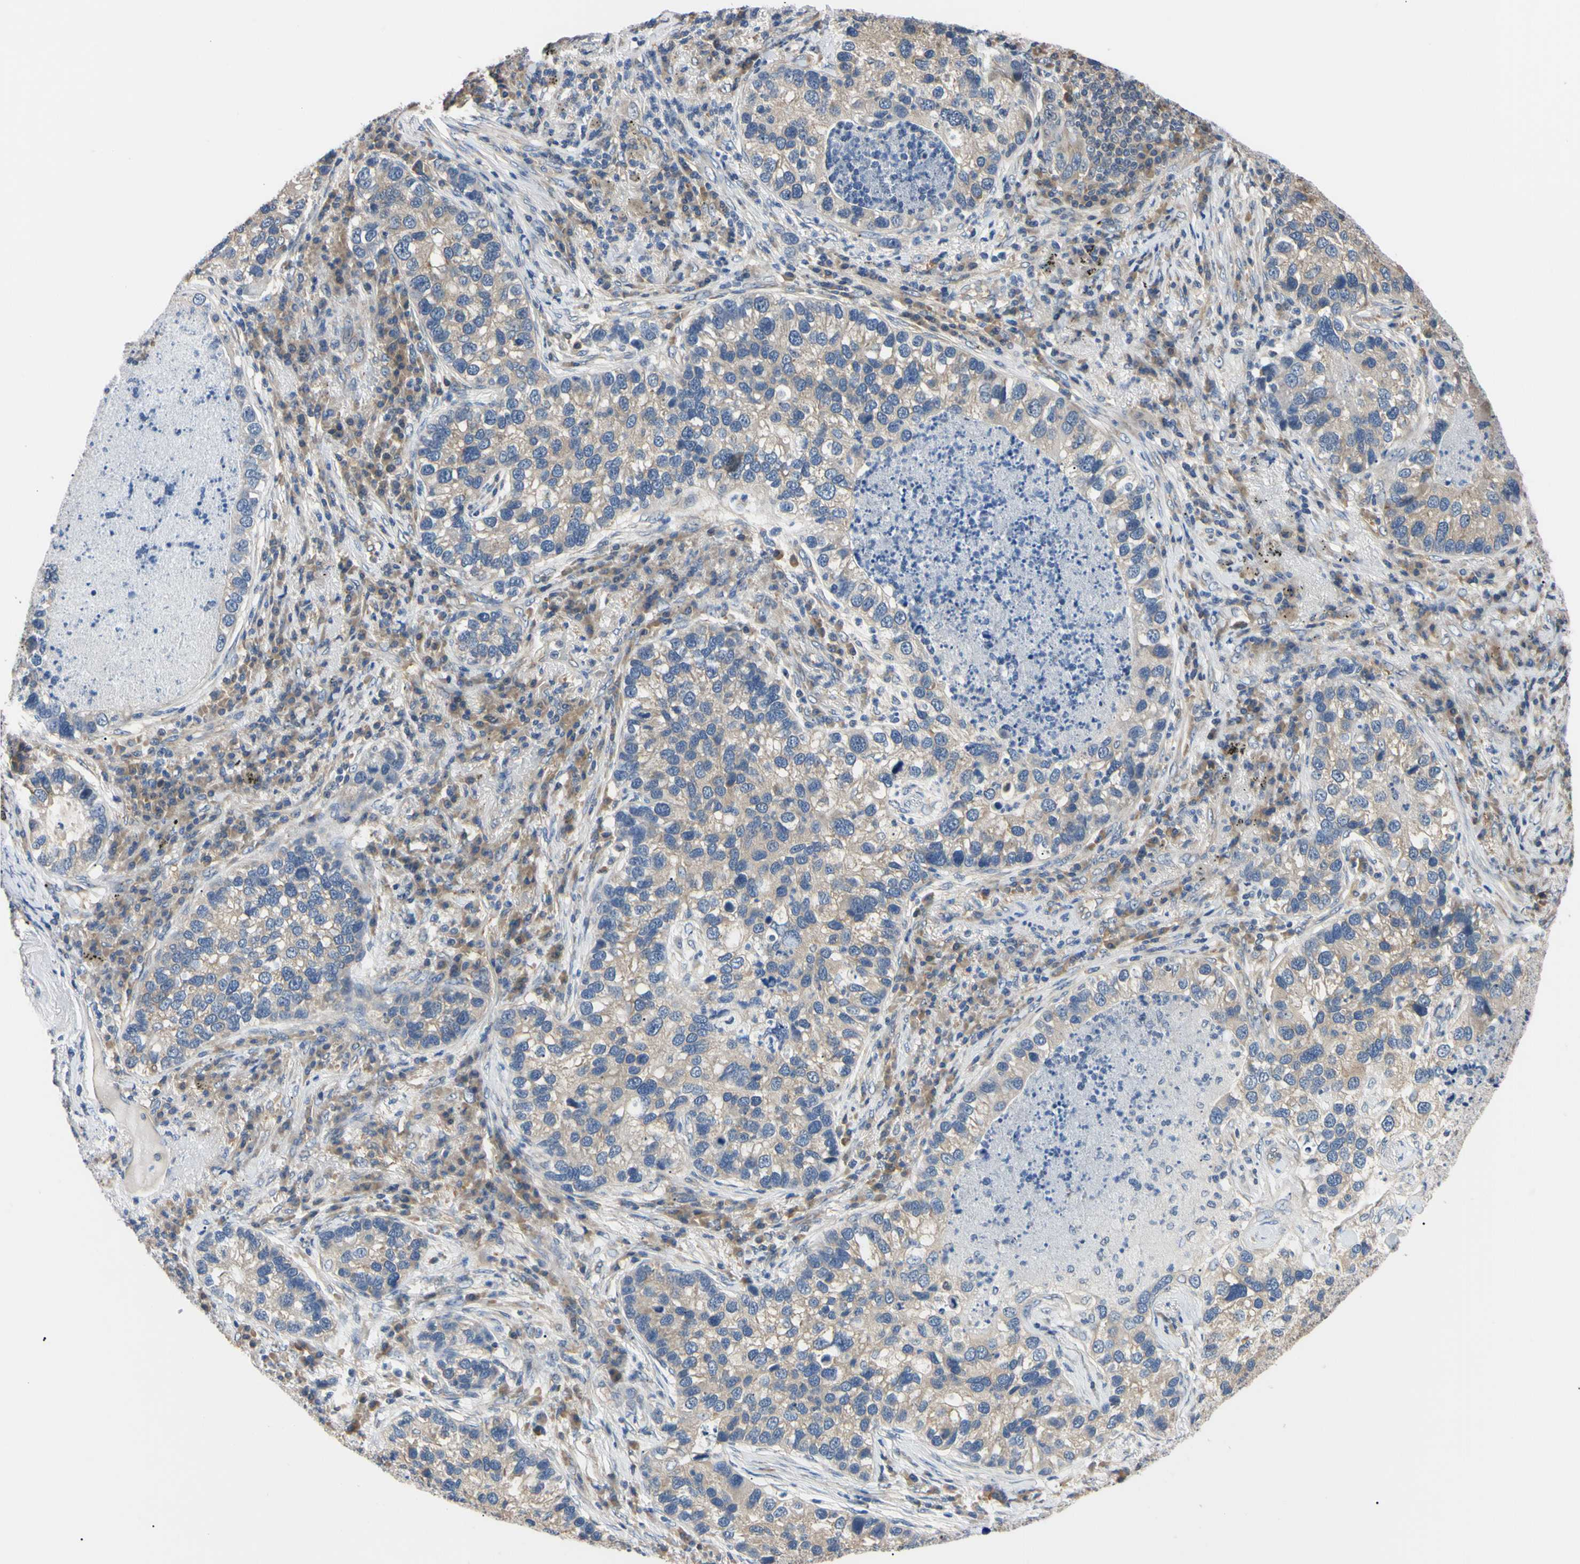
{"staining": {"intensity": "weak", "quantity": ">75%", "location": "cytoplasmic/membranous"}, "tissue": "lung cancer", "cell_type": "Tumor cells", "image_type": "cancer", "snomed": [{"axis": "morphology", "description": "Normal tissue, NOS"}, {"axis": "morphology", "description": "Adenocarcinoma, NOS"}, {"axis": "topography", "description": "Bronchus"}, {"axis": "topography", "description": "Lung"}], "caption": "Lung adenocarcinoma stained with immunohistochemistry (IHC) shows weak cytoplasmic/membranous positivity in approximately >75% of tumor cells.", "gene": "RARS1", "patient": {"sex": "male", "age": 54}}